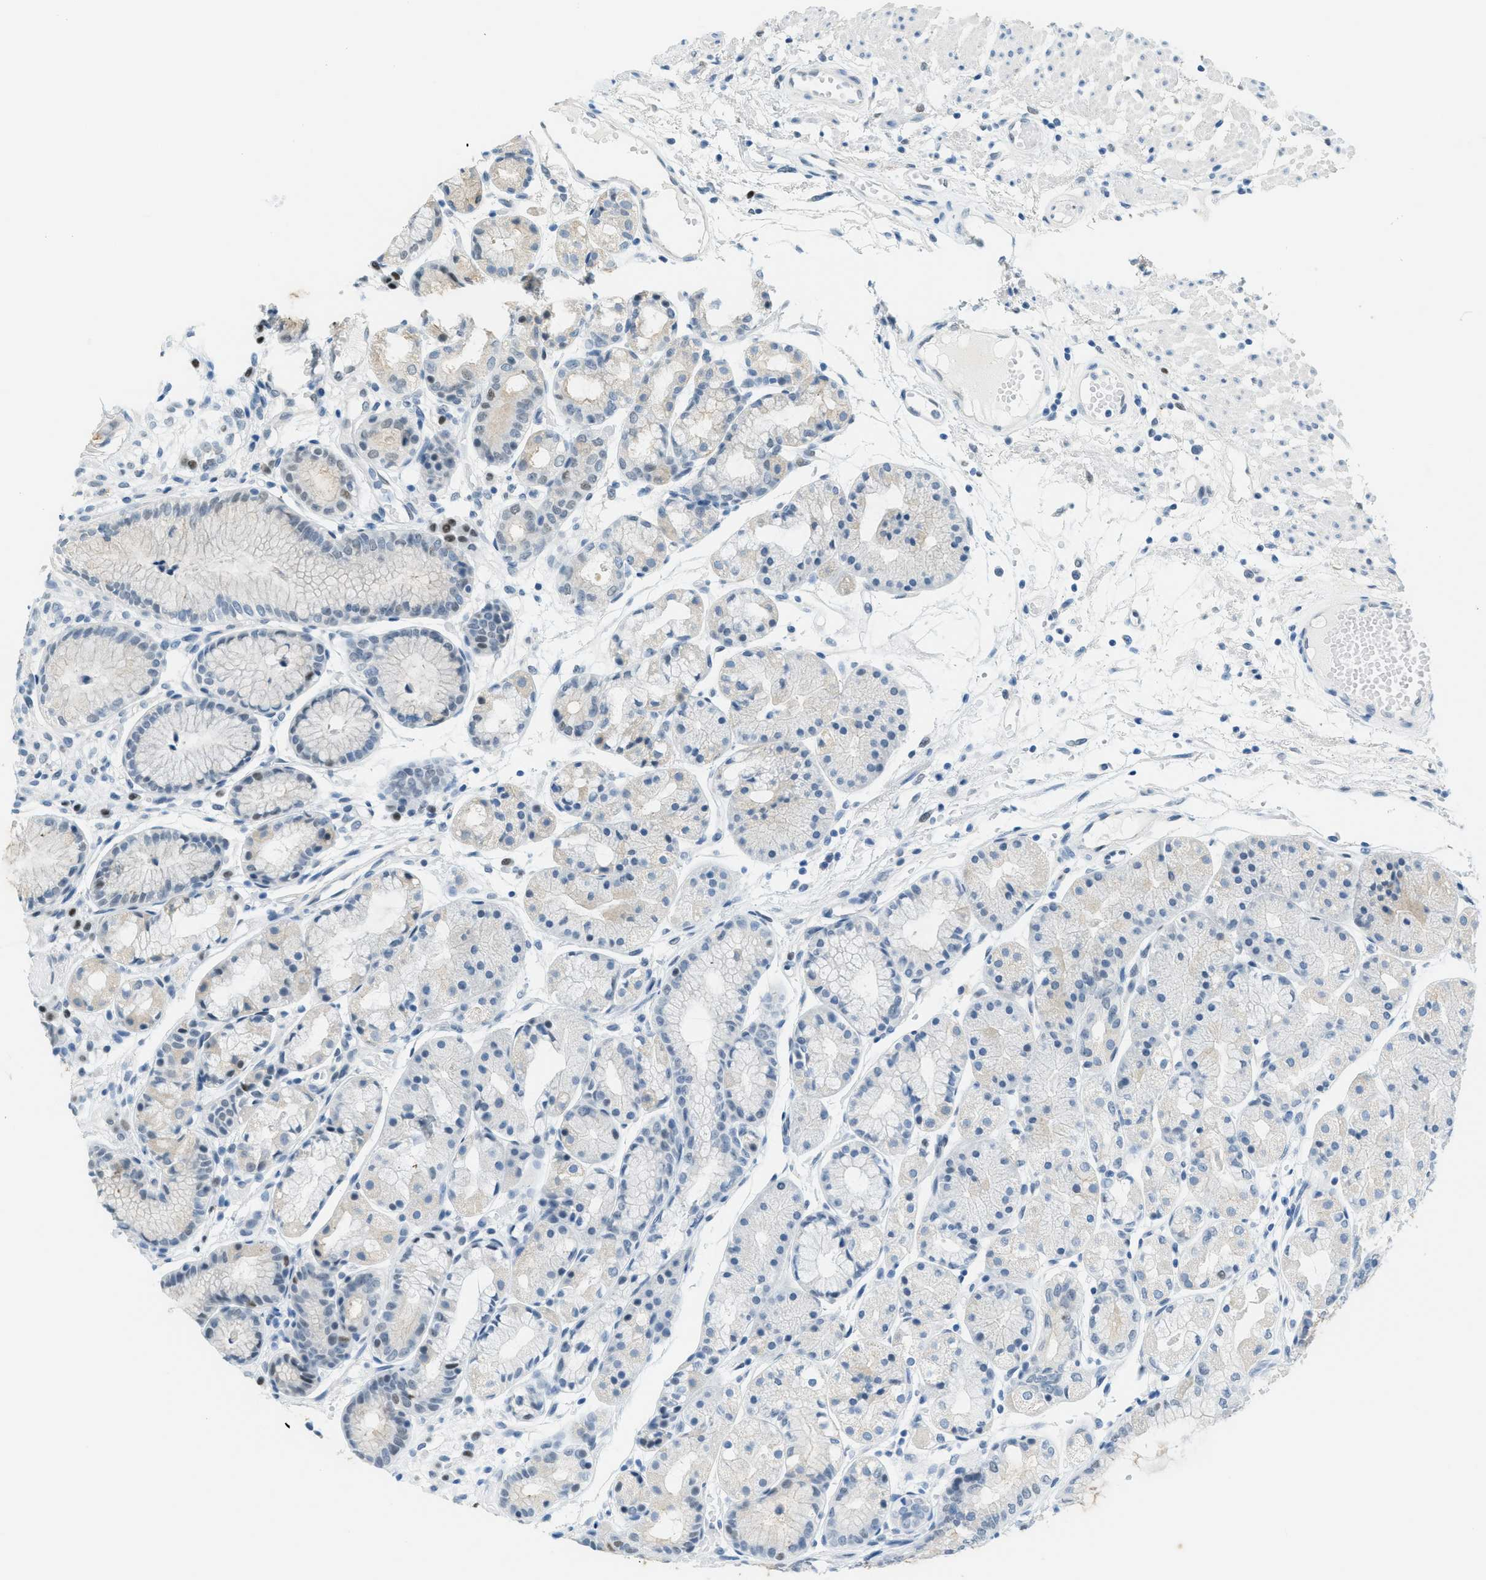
{"staining": {"intensity": "negative", "quantity": "none", "location": "none"}, "tissue": "stomach", "cell_type": "Glandular cells", "image_type": "normal", "snomed": [{"axis": "morphology", "description": "Normal tissue, NOS"}, {"axis": "topography", "description": "Stomach, upper"}], "caption": "This is an IHC image of benign stomach. There is no expression in glandular cells.", "gene": "TCF3", "patient": {"sex": "male", "age": 72}}